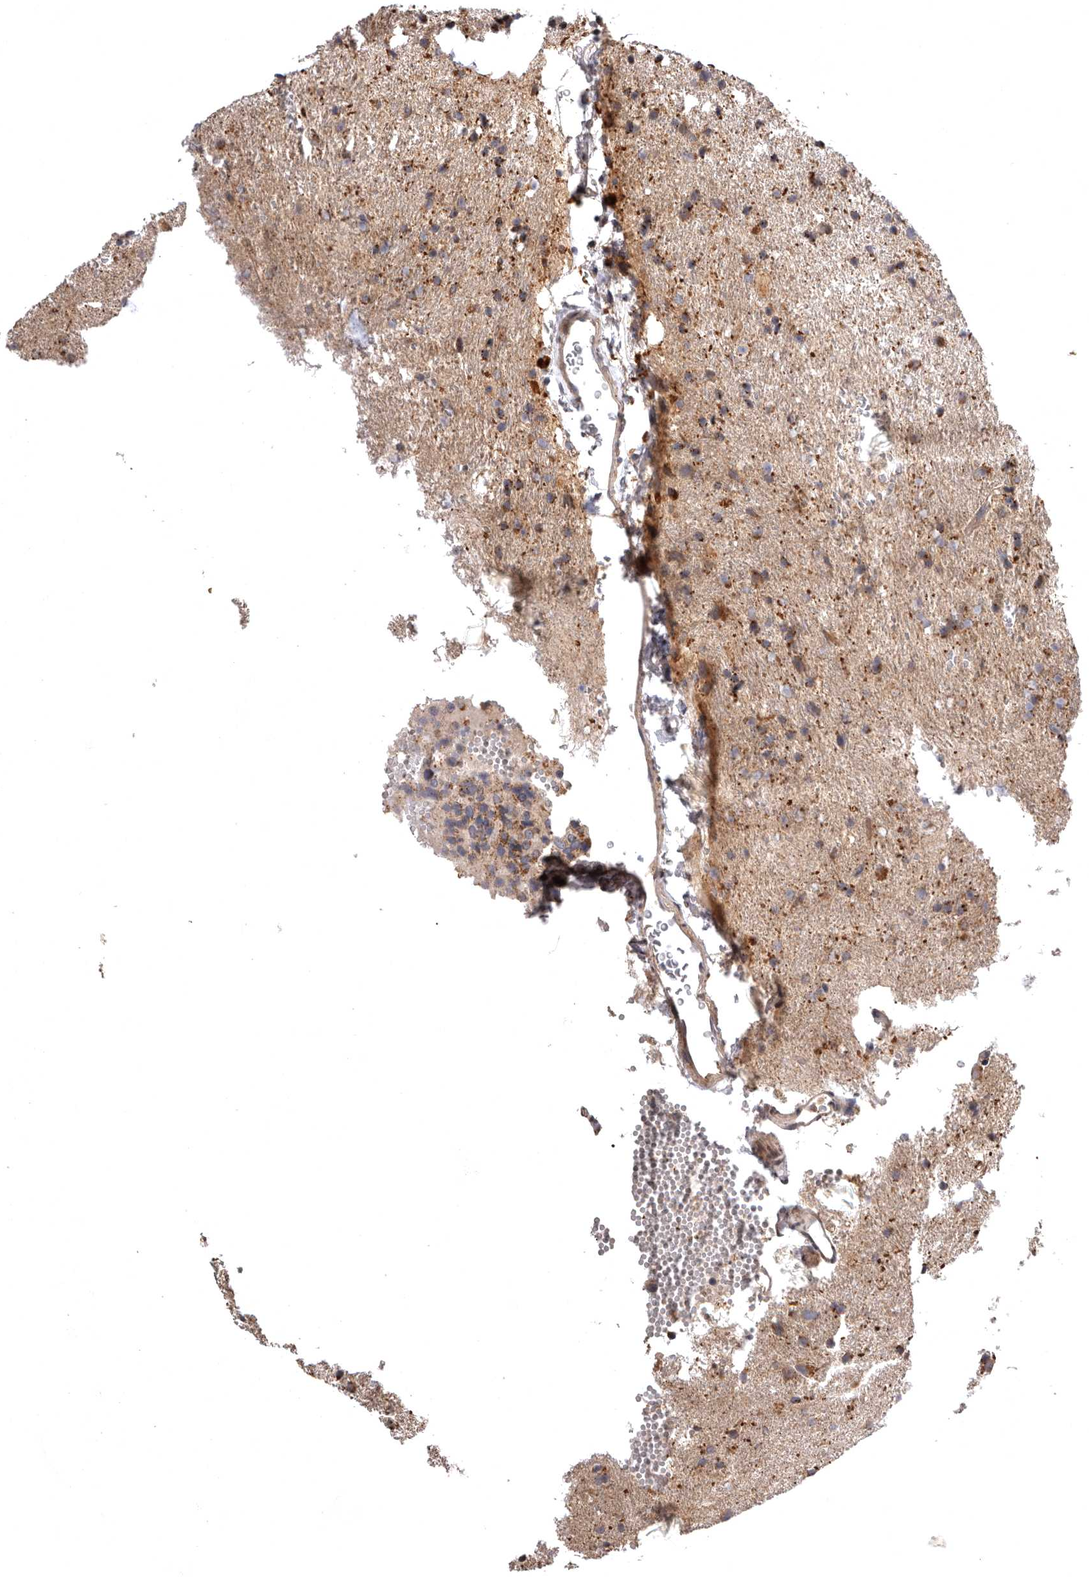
{"staining": {"intensity": "weak", "quantity": "25%-75%", "location": "cytoplasmic/membranous"}, "tissue": "glioma", "cell_type": "Tumor cells", "image_type": "cancer", "snomed": [{"axis": "morphology", "description": "Glioma, malignant, Low grade"}, {"axis": "topography", "description": "Brain"}], "caption": "High-magnification brightfield microscopy of malignant low-grade glioma stained with DAB (3,3'-diaminobenzidine) (brown) and counterstained with hematoxylin (blue). tumor cells exhibit weak cytoplasmic/membranous expression is seen in about25%-75% of cells.", "gene": "ADCY2", "patient": {"sex": "male", "age": 77}}